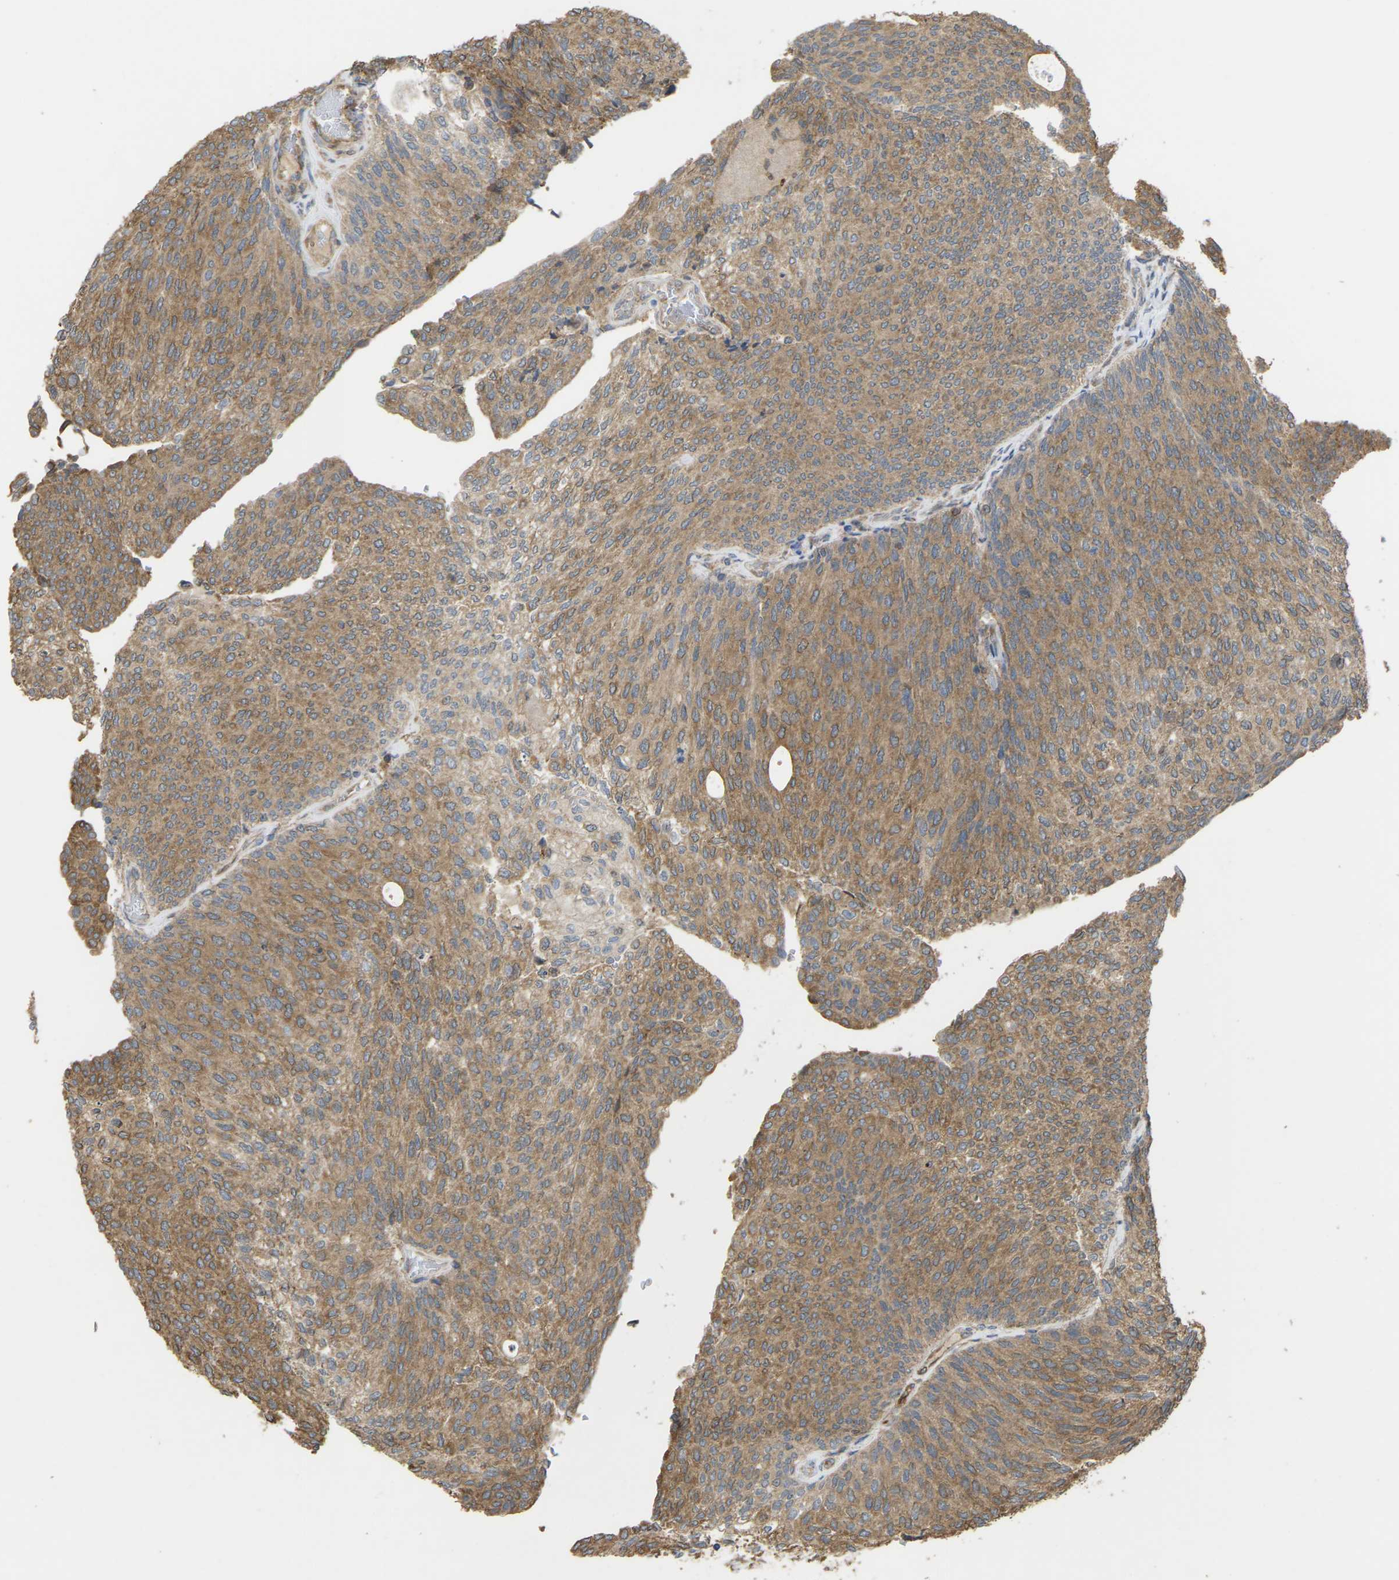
{"staining": {"intensity": "moderate", "quantity": ">75%", "location": "cytoplasmic/membranous"}, "tissue": "urothelial cancer", "cell_type": "Tumor cells", "image_type": "cancer", "snomed": [{"axis": "morphology", "description": "Urothelial carcinoma, Low grade"}, {"axis": "topography", "description": "Urinary bladder"}], "caption": "Immunohistochemical staining of human low-grade urothelial carcinoma demonstrates medium levels of moderate cytoplasmic/membranous protein positivity in about >75% of tumor cells.", "gene": "TIAM1", "patient": {"sex": "female", "age": 79}}